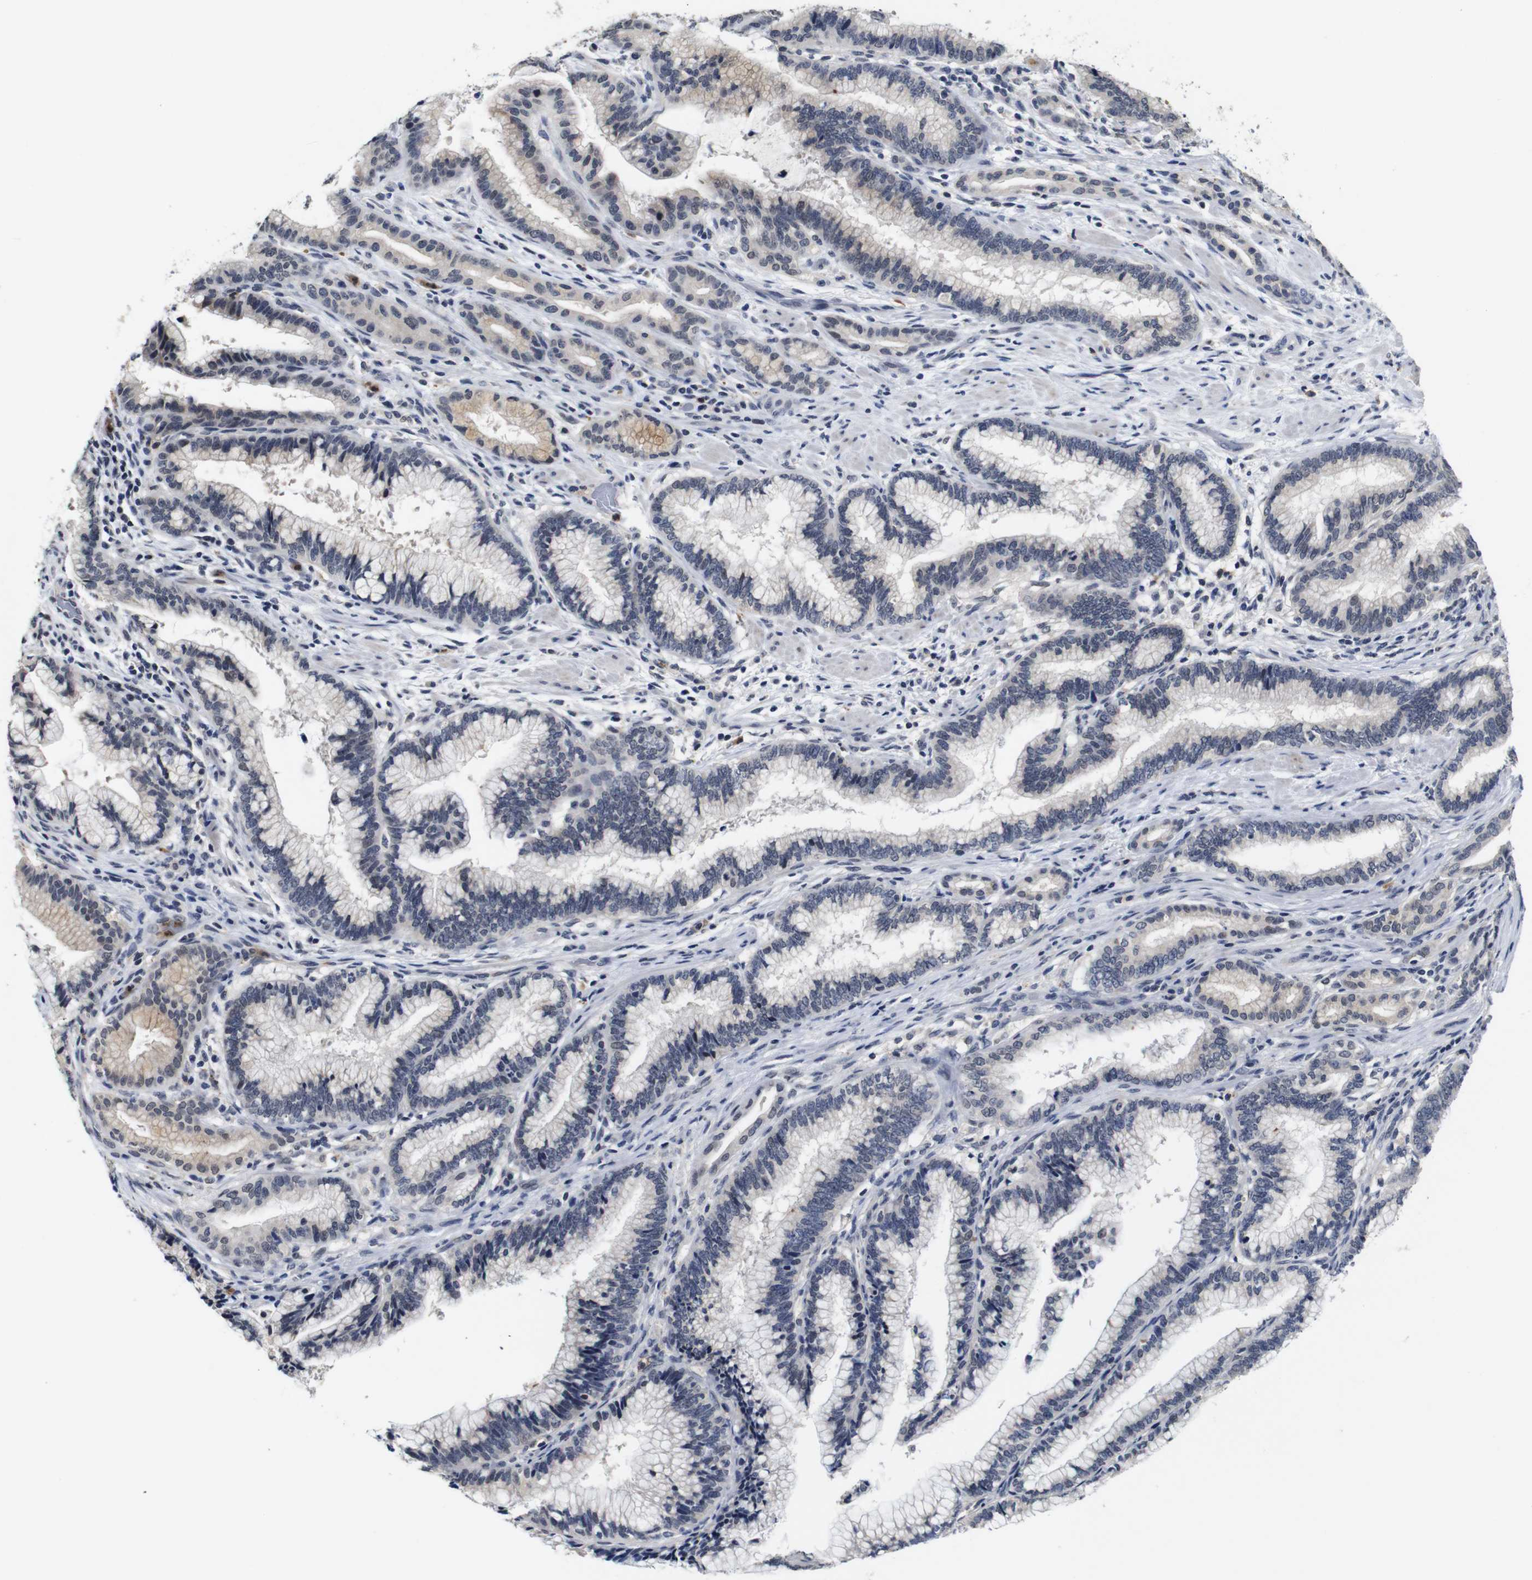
{"staining": {"intensity": "weak", "quantity": "<25%", "location": "cytoplasmic/membranous"}, "tissue": "pancreatic cancer", "cell_type": "Tumor cells", "image_type": "cancer", "snomed": [{"axis": "morphology", "description": "Adenocarcinoma, NOS"}, {"axis": "topography", "description": "Pancreas"}], "caption": "Protein analysis of adenocarcinoma (pancreatic) demonstrates no significant staining in tumor cells. (Immunohistochemistry, brightfield microscopy, high magnification).", "gene": "NTRK3", "patient": {"sex": "female", "age": 64}}